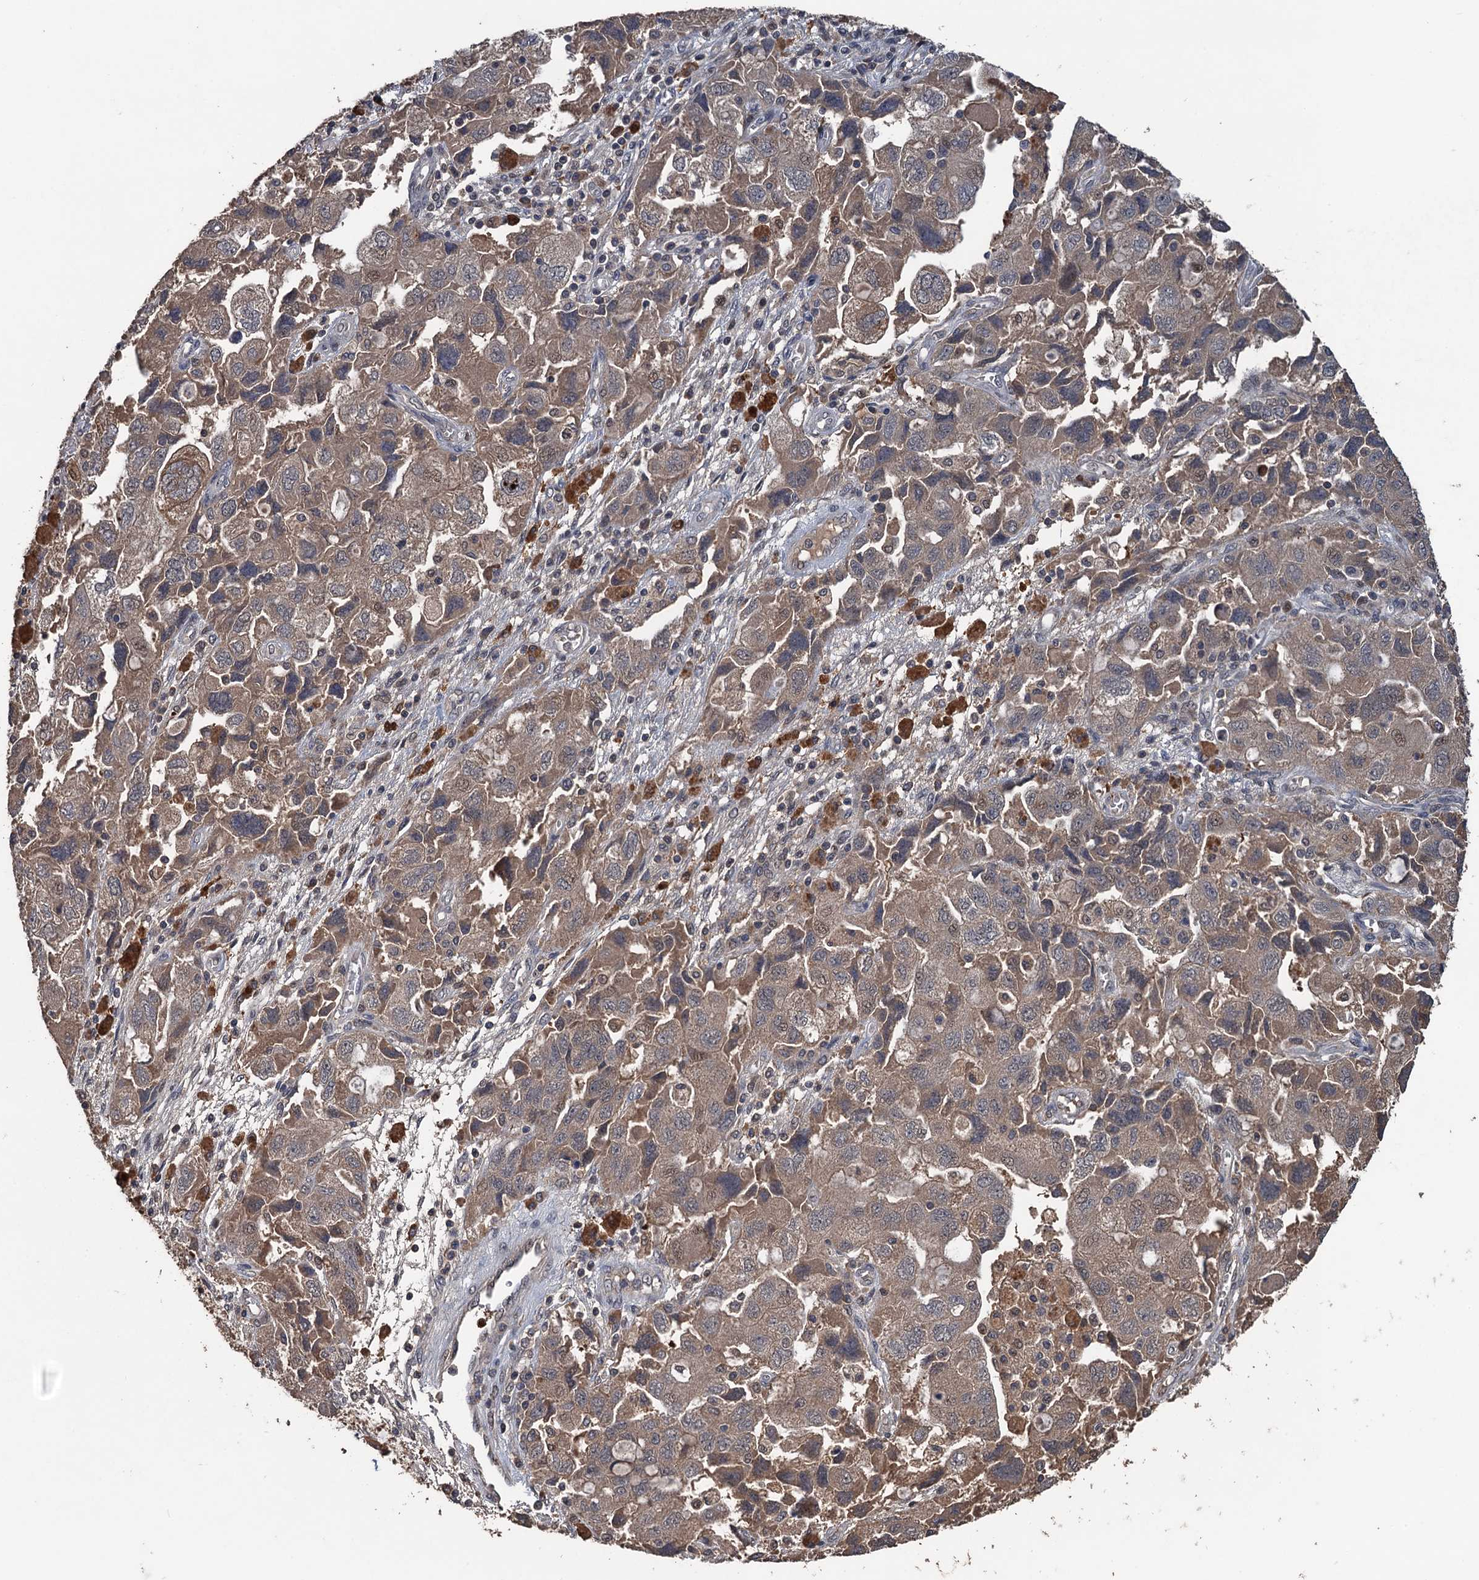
{"staining": {"intensity": "moderate", "quantity": ">75%", "location": "cytoplasmic/membranous,nuclear"}, "tissue": "ovarian cancer", "cell_type": "Tumor cells", "image_type": "cancer", "snomed": [{"axis": "morphology", "description": "Carcinoma, NOS"}, {"axis": "morphology", "description": "Cystadenocarcinoma, serous, NOS"}, {"axis": "topography", "description": "Ovary"}], "caption": "Ovarian cancer tissue shows moderate cytoplasmic/membranous and nuclear staining in about >75% of tumor cells, visualized by immunohistochemistry.", "gene": "ZNF438", "patient": {"sex": "female", "age": 69}}